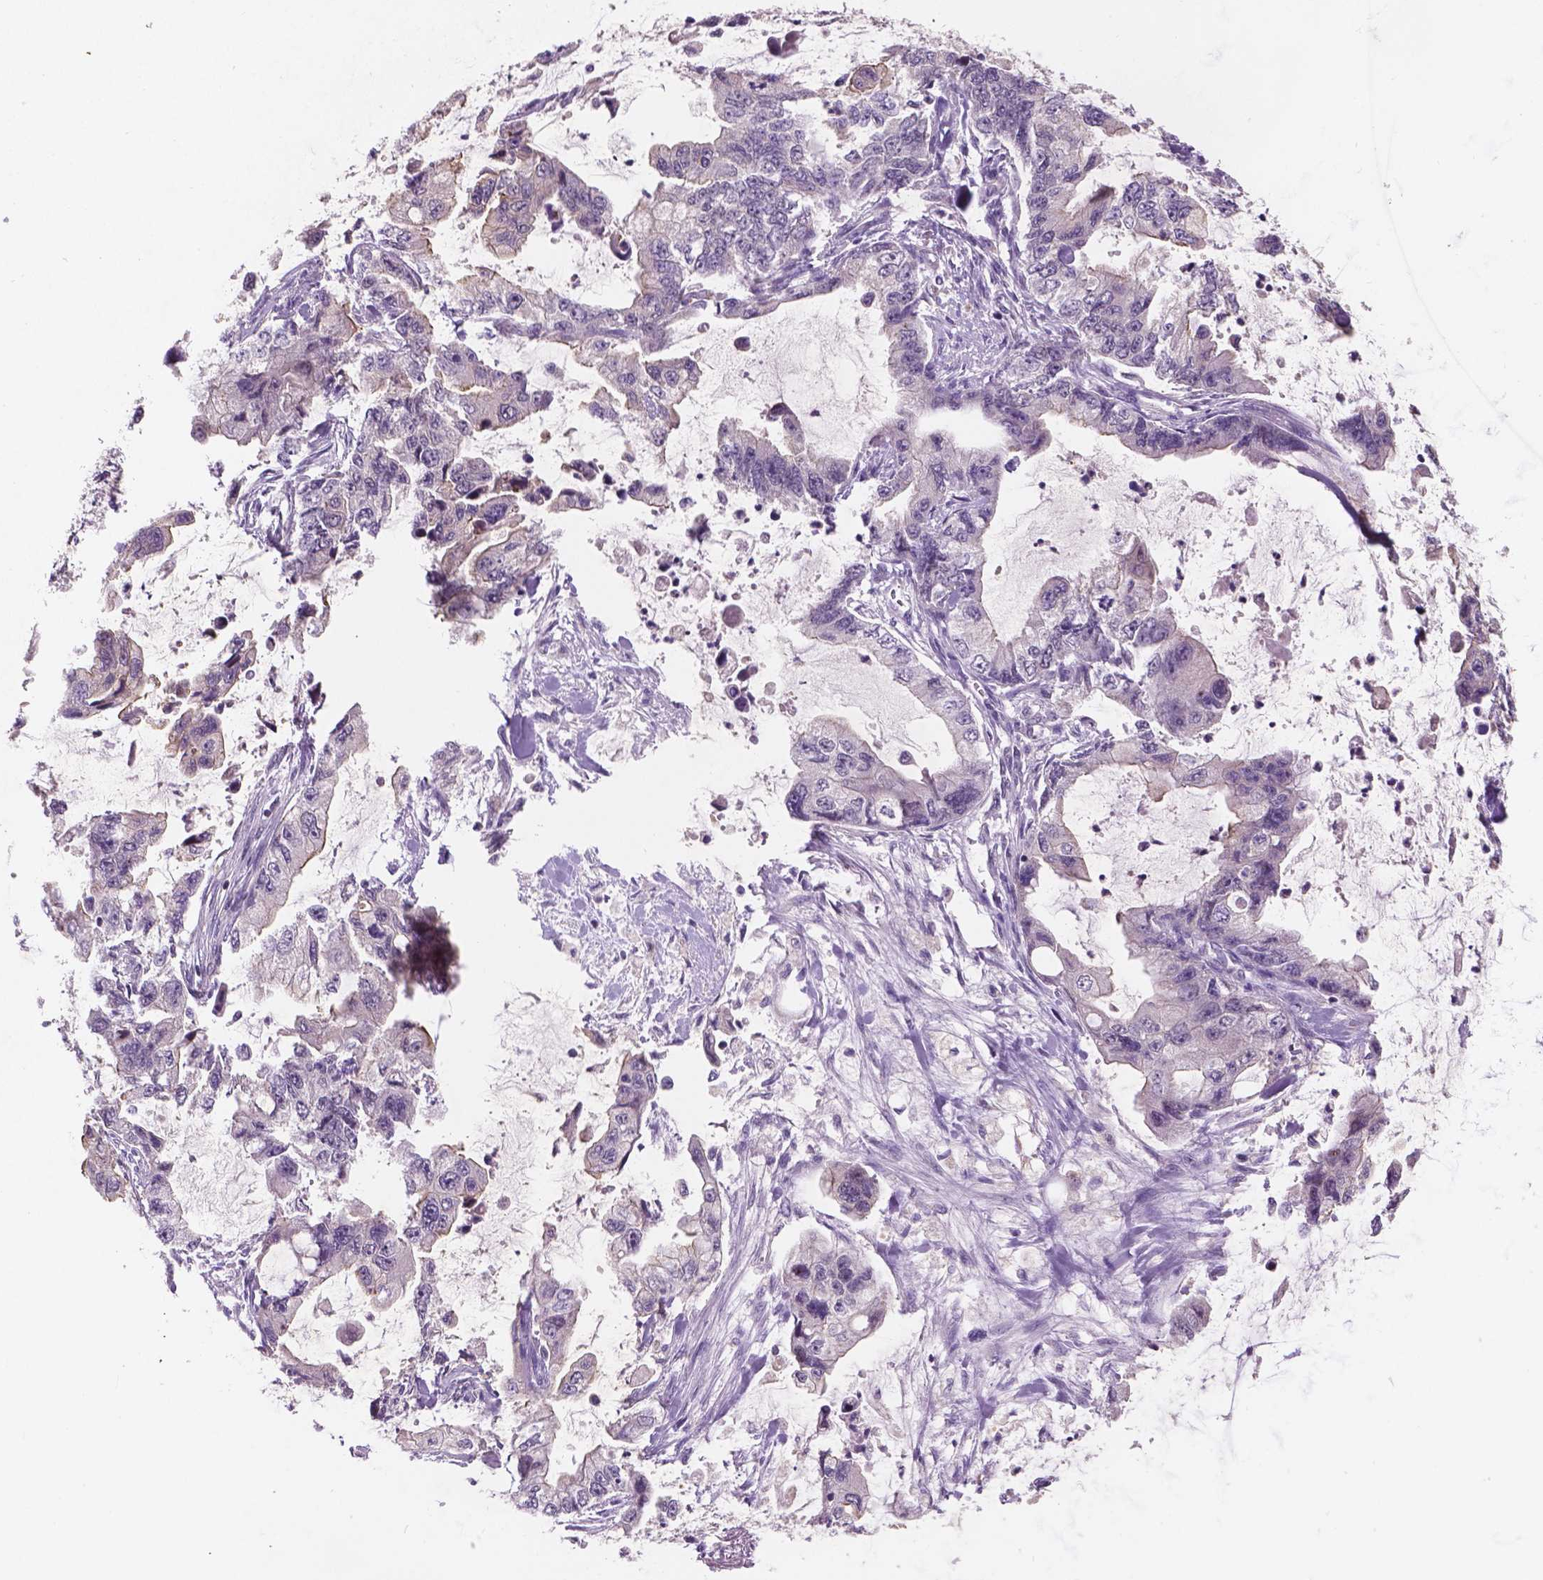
{"staining": {"intensity": "negative", "quantity": "none", "location": "none"}, "tissue": "stomach cancer", "cell_type": "Tumor cells", "image_type": "cancer", "snomed": [{"axis": "morphology", "description": "Adenocarcinoma, NOS"}, {"axis": "topography", "description": "Pancreas"}, {"axis": "topography", "description": "Stomach, upper"}, {"axis": "topography", "description": "Stomach"}], "caption": "Immunohistochemistry of stomach adenocarcinoma shows no positivity in tumor cells.", "gene": "GXYLT2", "patient": {"sex": "male", "age": 77}}